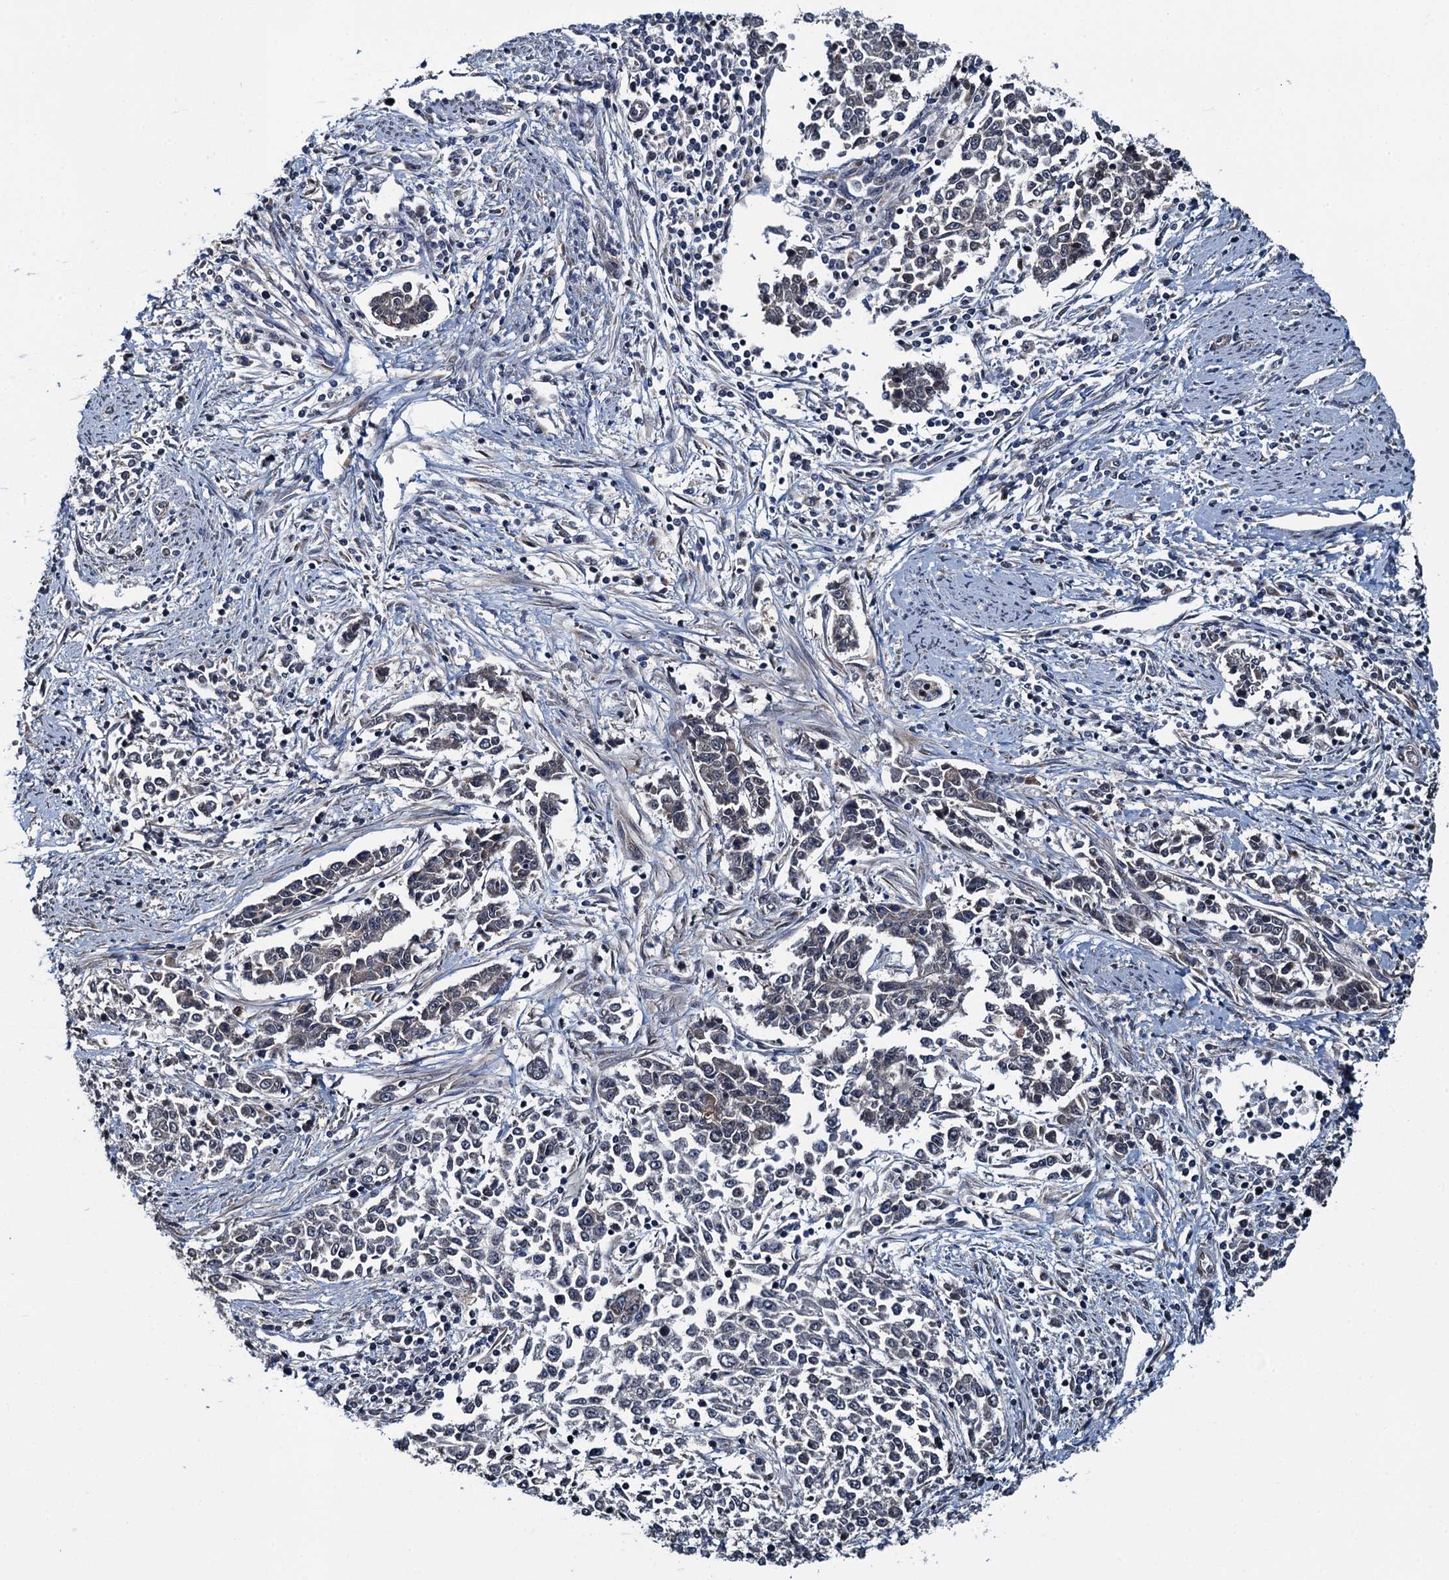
{"staining": {"intensity": "negative", "quantity": "none", "location": "none"}, "tissue": "endometrial cancer", "cell_type": "Tumor cells", "image_type": "cancer", "snomed": [{"axis": "morphology", "description": "Adenocarcinoma, NOS"}, {"axis": "topography", "description": "Endometrium"}], "caption": "Immunohistochemical staining of human endometrial adenocarcinoma shows no significant expression in tumor cells.", "gene": "WHAMM", "patient": {"sex": "female", "age": 50}}